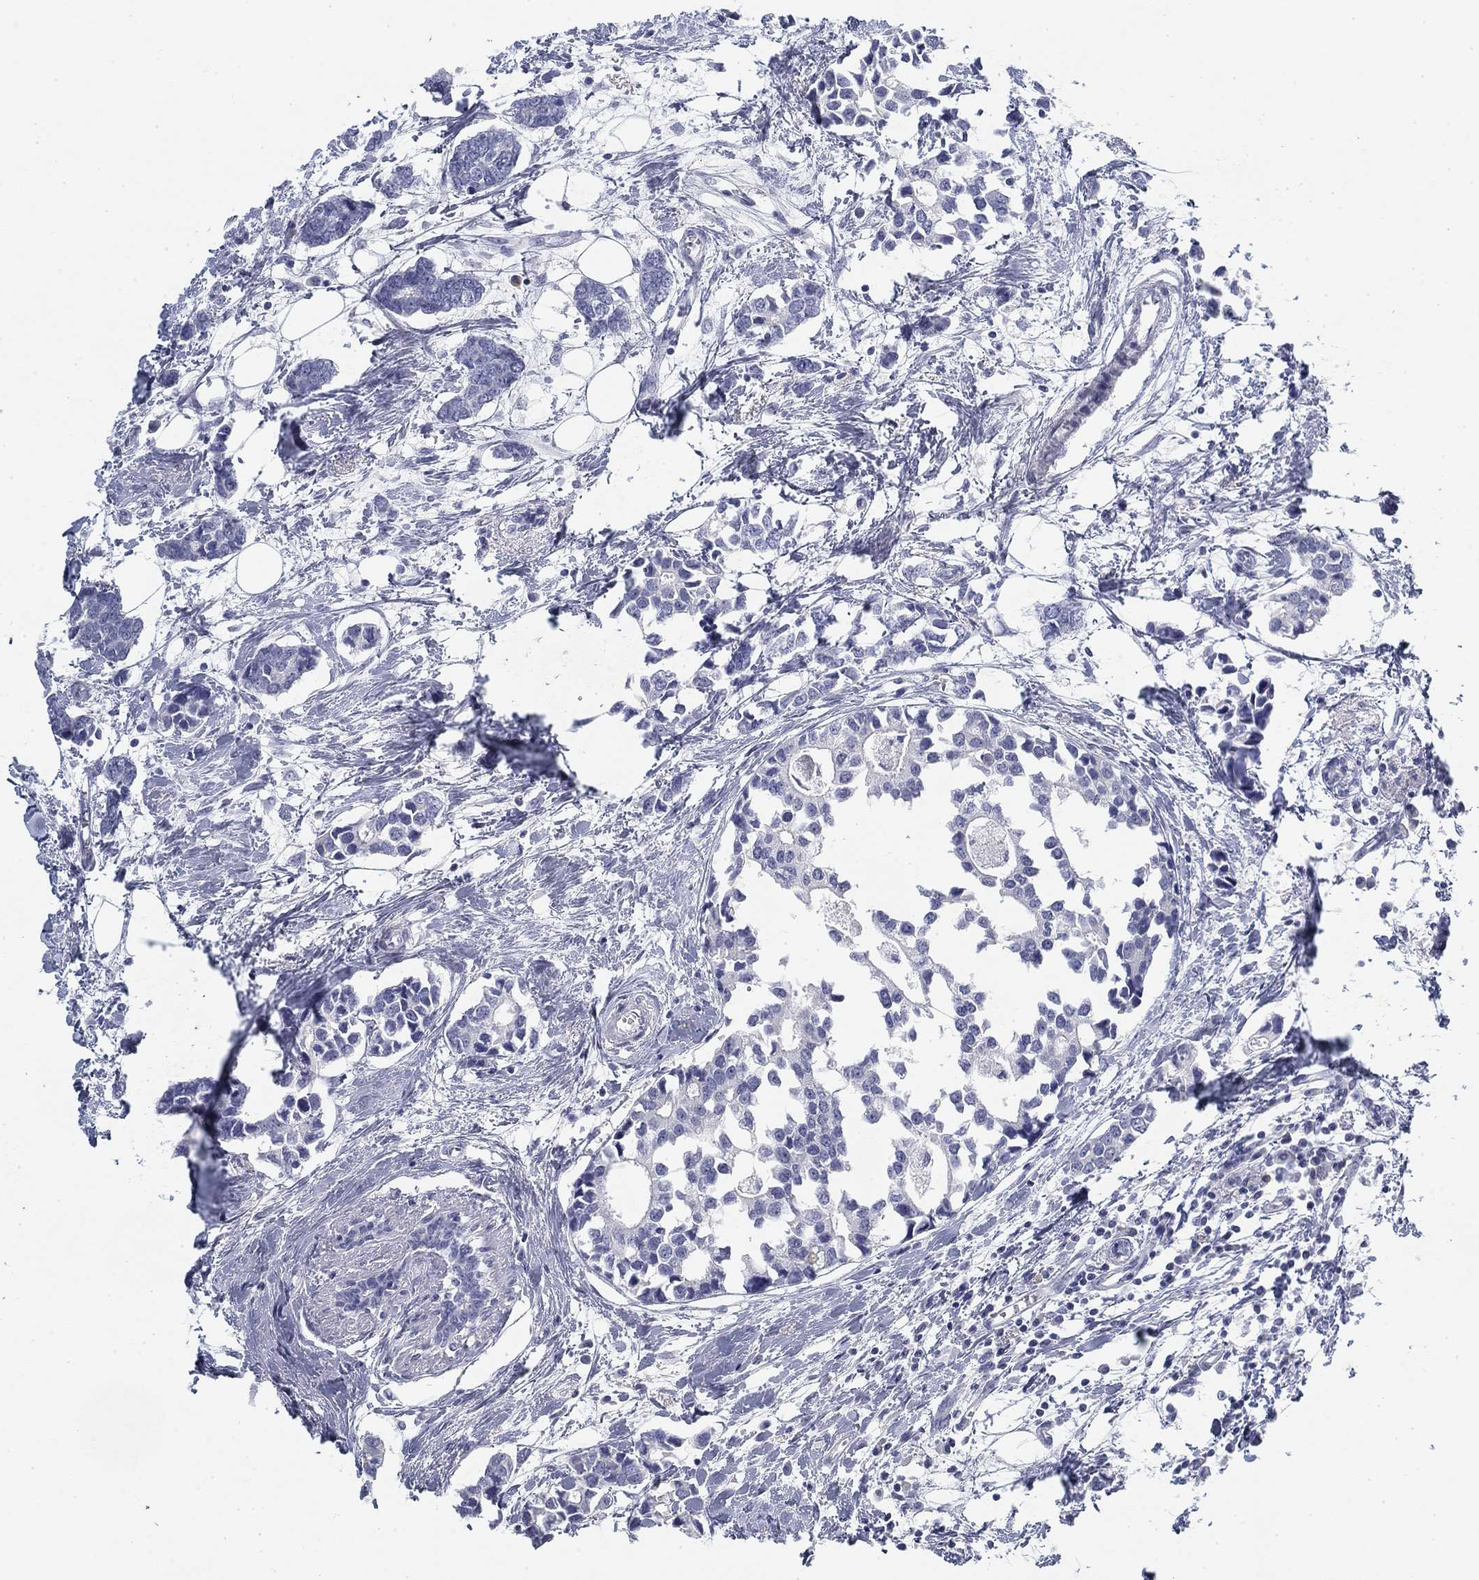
{"staining": {"intensity": "negative", "quantity": "none", "location": "none"}, "tissue": "breast cancer", "cell_type": "Tumor cells", "image_type": "cancer", "snomed": [{"axis": "morphology", "description": "Duct carcinoma"}, {"axis": "topography", "description": "Breast"}], "caption": "DAB immunohistochemical staining of human breast cancer (infiltrating ductal carcinoma) exhibits no significant expression in tumor cells.", "gene": "CD79B", "patient": {"sex": "female", "age": 83}}